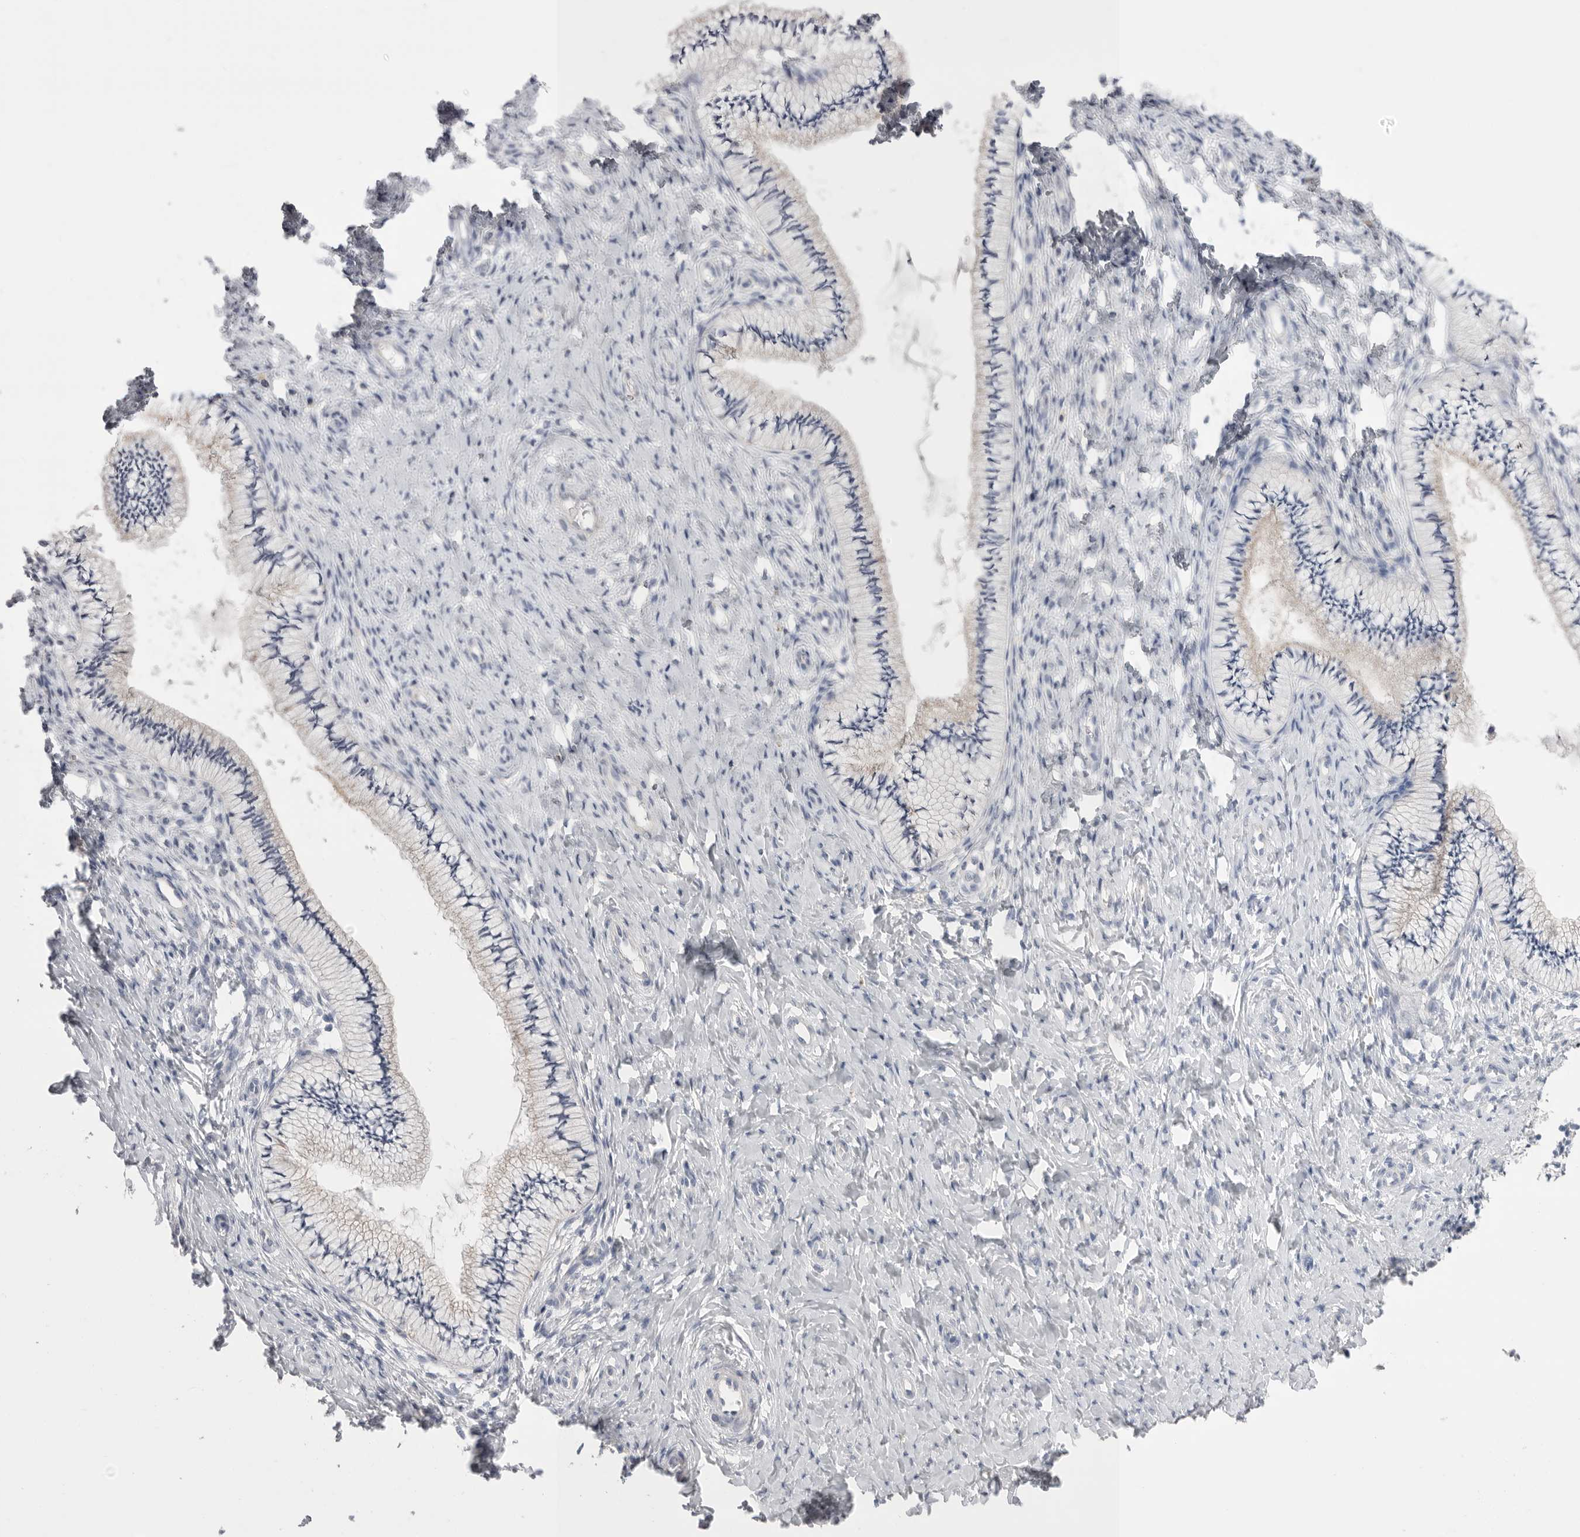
{"staining": {"intensity": "negative", "quantity": "none", "location": "none"}, "tissue": "cervix", "cell_type": "Glandular cells", "image_type": "normal", "snomed": [{"axis": "morphology", "description": "Normal tissue, NOS"}, {"axis": "topography", "description": "Cervix"}], "caption": "Immunohistochemical staining of unremarkable cervix shows no significant expression in glandular cells.", "gene": "CCDC126", "patient": {"sex": "female", "age": 36}}